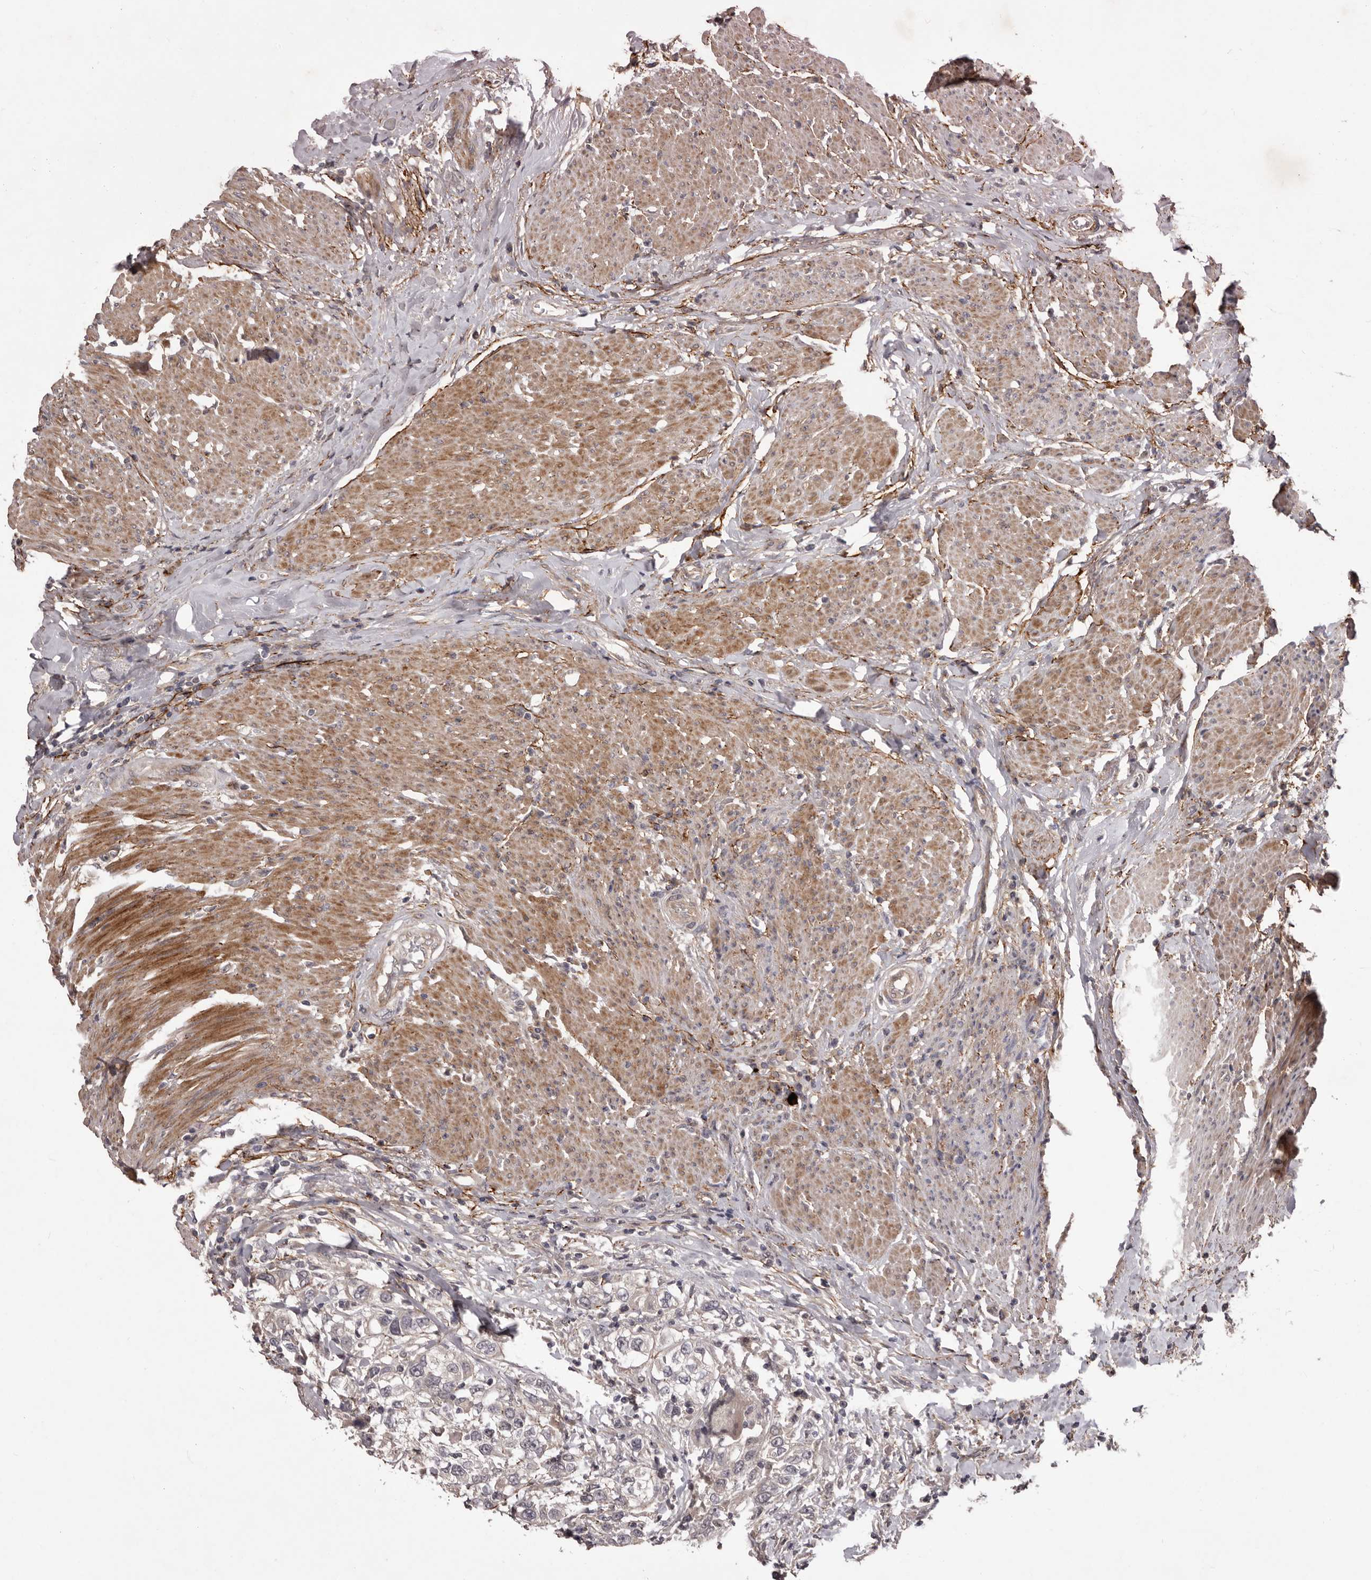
{"staining": {"intensity": "negative", "quantity": "none", "location": "none"}, "tissue": "urothelial cancer", "cell_type": "Tumor cells", "image_type": "cancer", "snomed": [{"axis": "morphology", "description": "Urothelial carcinoma, High grade"}, {"axis": "topography", "description": "Urinary bladder"}], "caption": "The immunohistochemistry (IHC) histopathology image has no significant expression in tumor cells of urothelial cancer tissue.", "gene": "HBS1L", "patient": {"sex": "female", "age": 80}}